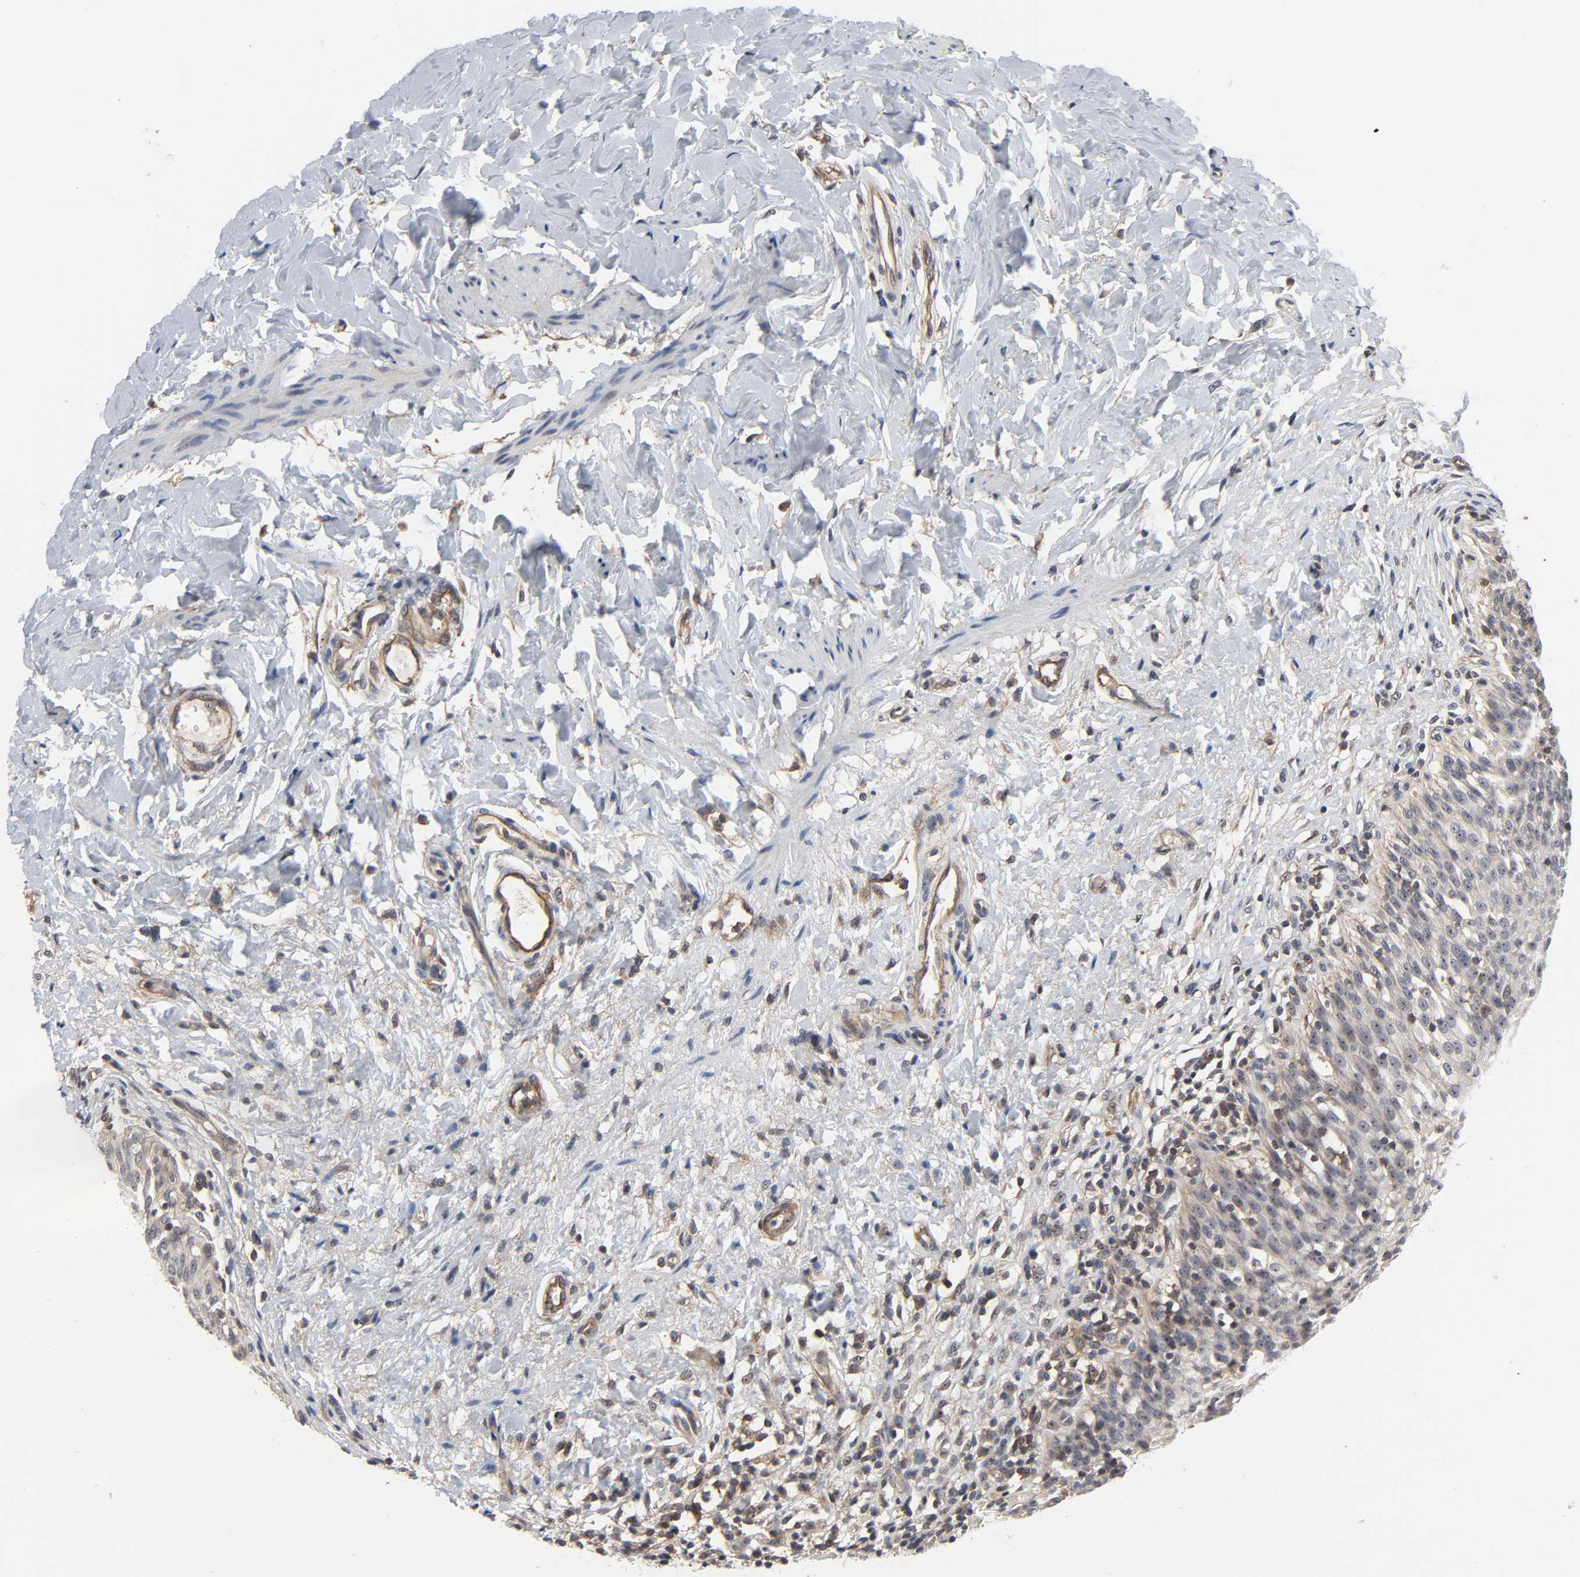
{"staining": {"intensity": "weak", "quantity": "25%-75%", "location": "cytoplasmic/membranous,nuclear"}, "tissue": "urinary bladder", "cell_type": "Urothelial cells", "image_type": "normal", "snomed": [{"axis": "morphology", "description": "Normal tissue, NOS"}, {"axis": "topography", "description": "Urinary bladder"}], "caption": "Immunohistochemical staining of benign human urinary bladder displays 25%-75% levels of weak cytoplasmic/membranous,nuclear protein positivity in about 25%-75% of urothelial cells. The protein is stained brown, and the nuclei are stained in blue (DAB IHC with brightfield microscopy, high magnification).", "gene": "DDX10", "patient": {"sex": "female", "age": 80}}